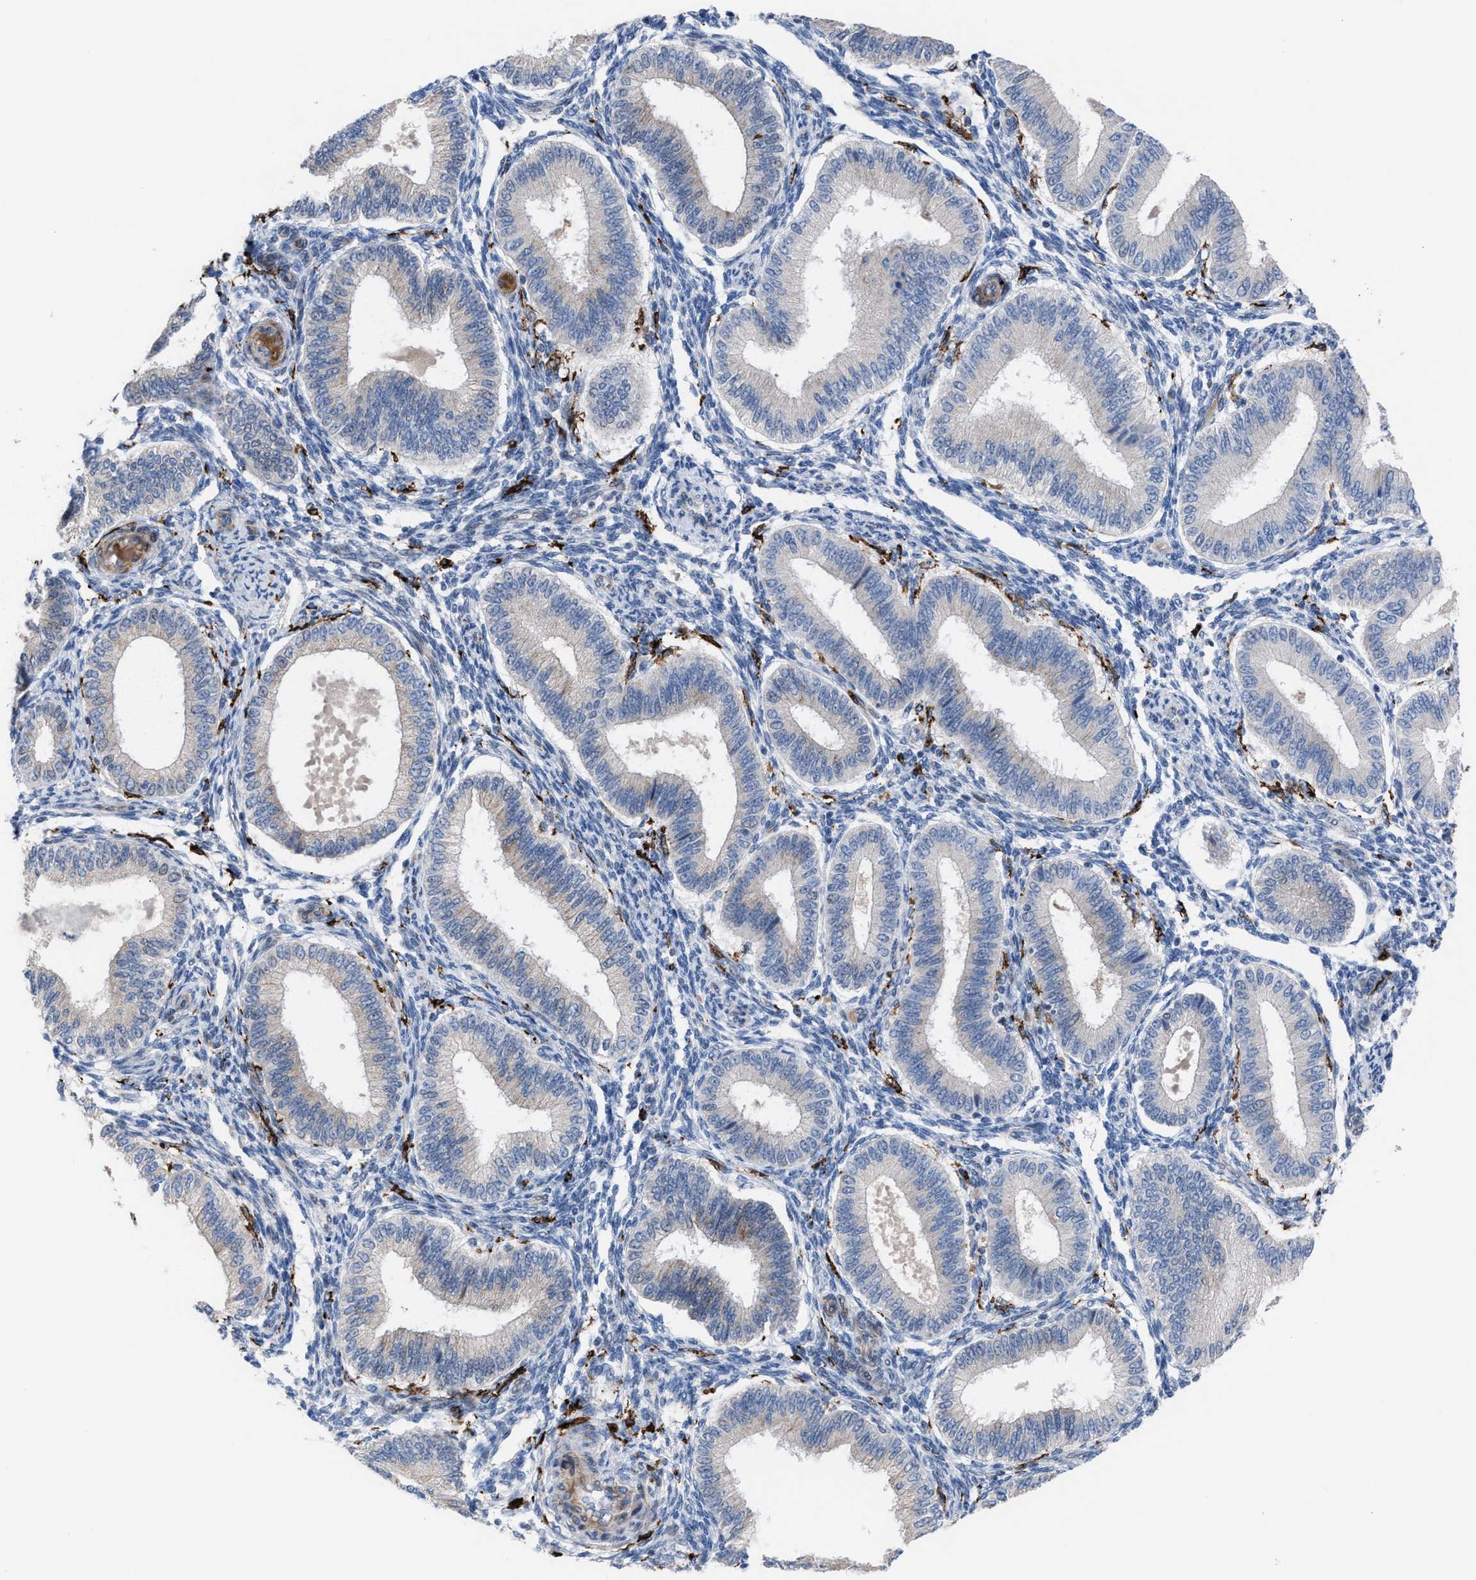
{"staining": {"intensity": "negative", "quantity": "none", "location": "none"}, "tissue": "endometrium", "cell_type": "Cells in endometrial stroma", "image_type": "normal", "snomed": [{"axis": "morphology", "description": "Normal tissue, NOS"}, {"axis": "topography", "description": "Endometrium"}], "caption": "Immunohistochemistry (IHC) micrograph of normal human endometrium stained for a protein (brown), which reveals no expression in cells in endometrial stroma.", "gene": "SLC47A1", "patient": {"sex": "female", "age": 39}}